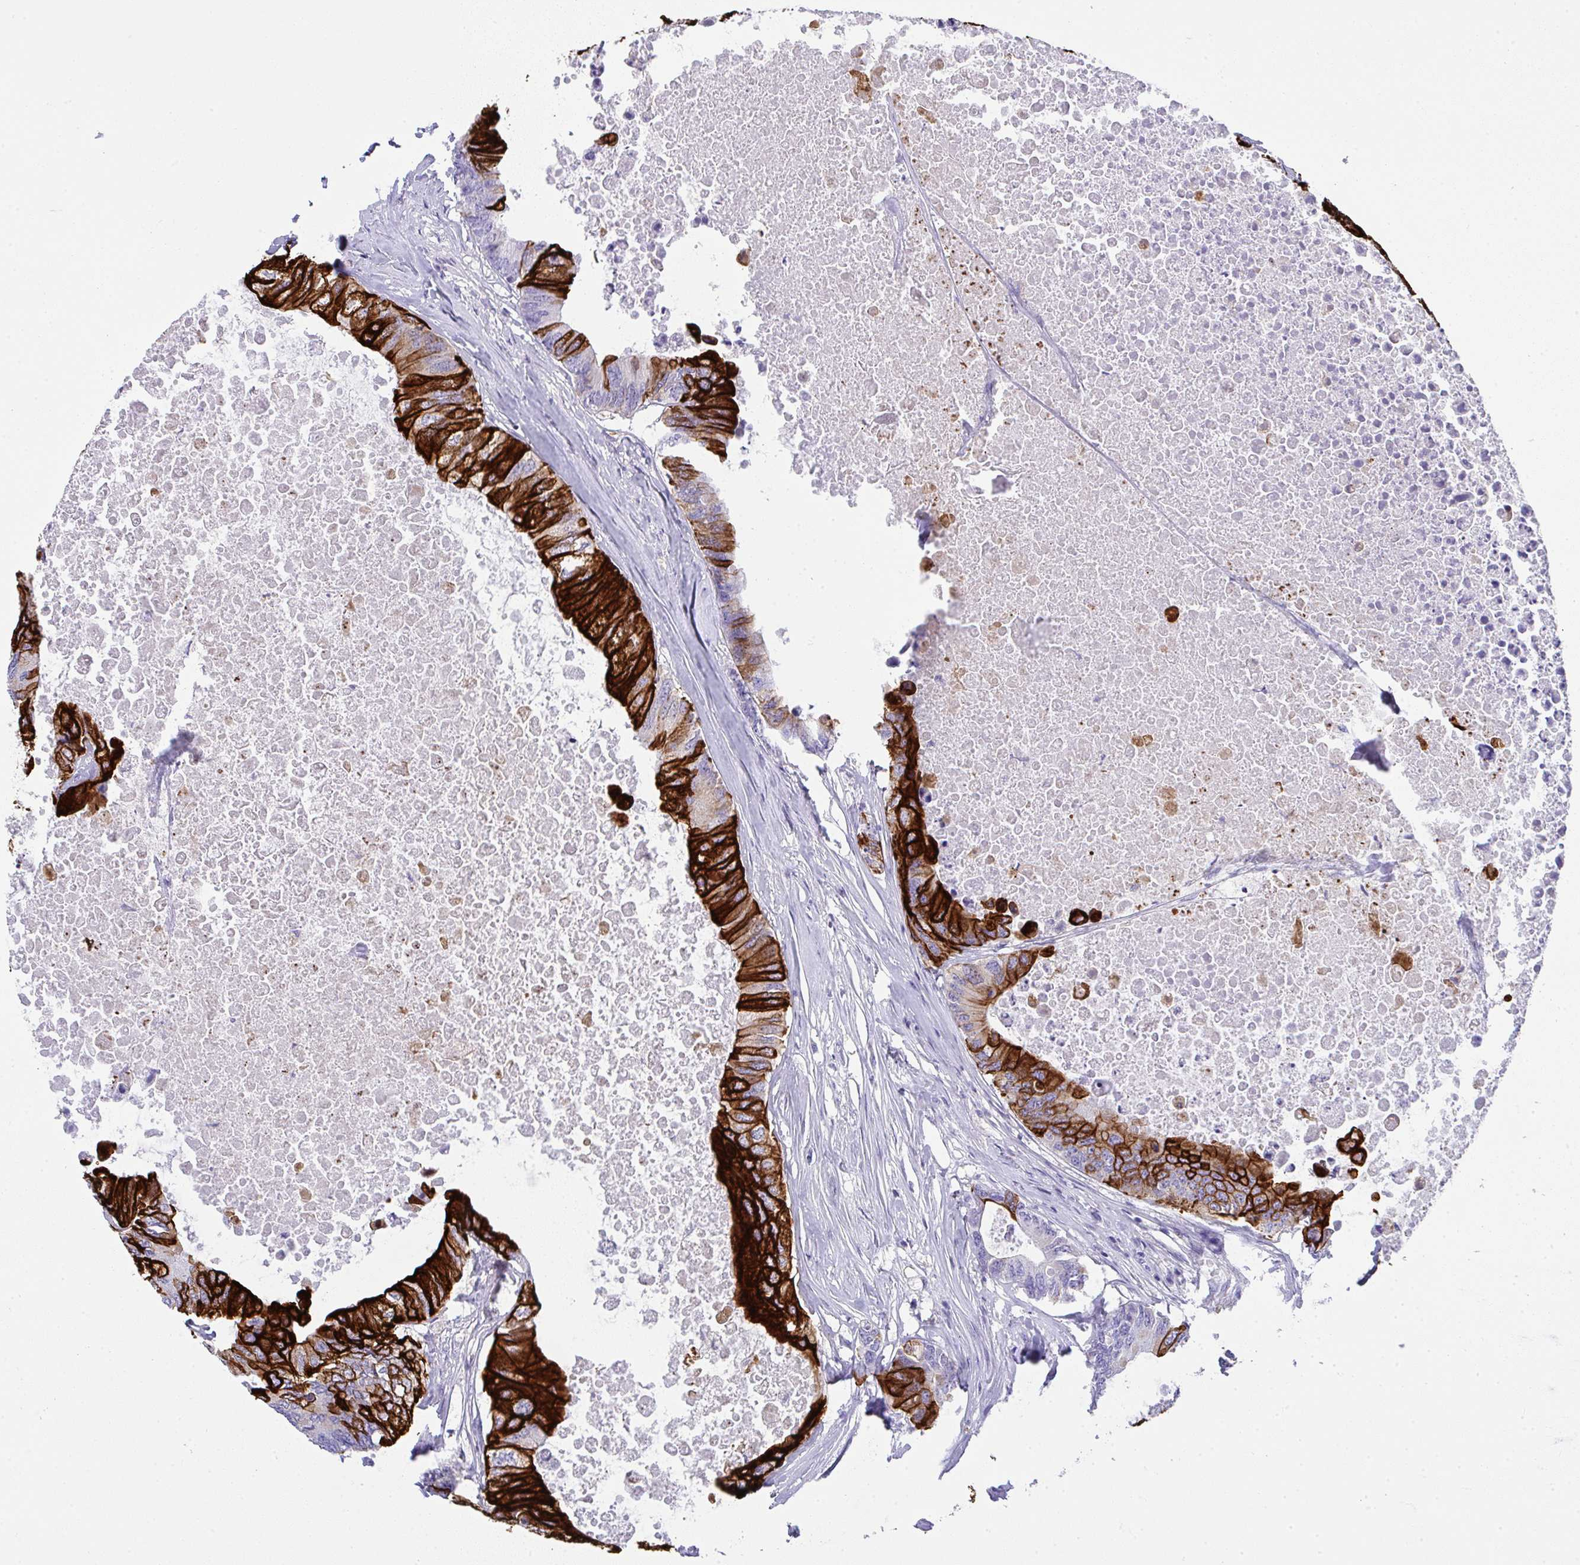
{"staining": {"intensity": "strong", "quantity": "25%-75%", "location": "cytoplasmic/membranous"}, "tissue": "colorectal cancer", "cell_type": "Tumor cells", "image_type": "cancer", "snomed": [{"axis": "morphology", "description": "Adenocarcinoma, NOS"}, {"axis": "topography", "description": "Colon"}], "caption": "Approximately 25%-75% of tumor cells in human colorectal cancer (adenocarcinoma) exhibit strong cytoplasmic/membranous protein positivity as visualized by brown immunohistochemical staining.", "gene": "TNFAIP8", "patient": {"sex": "male", "age": 71}}